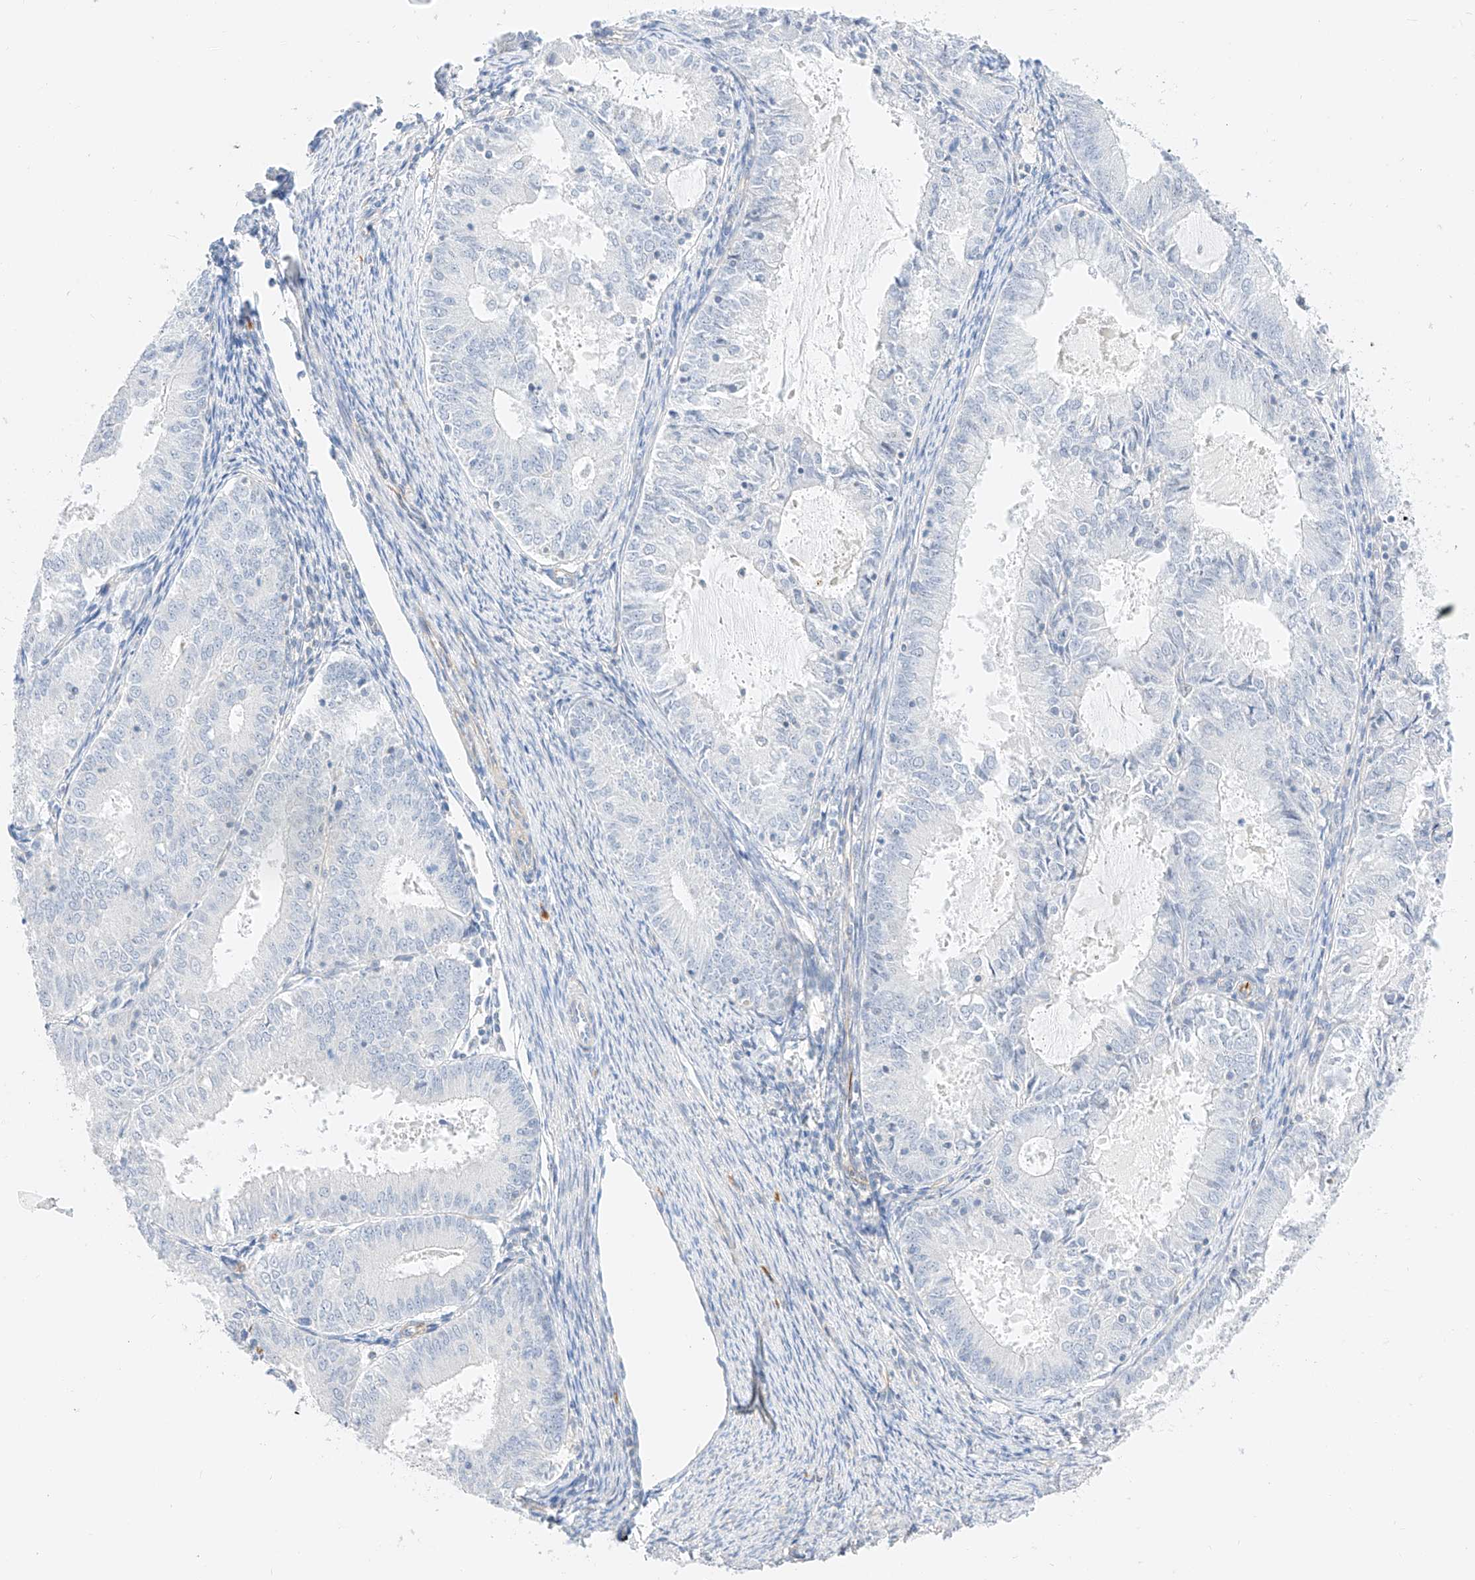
{"staining": {"intensity": "negative", "quantity": "none", "location": "none"}, "tissue": "endometrial cancer", "cell_type": "Tumor cells", "image_type": "cancer", "snomed": [{"axis": "morphology", "description": "Adenocarcinoma, NOS"}, {"axis": "topography", "description": "Endometrium"}], "caption": "The micrograph displays no staining of tumor cells in adenocarcinoma (endometrial).", "gene": "CDCP2", "patient": {"sex": "female", "age": 57}}